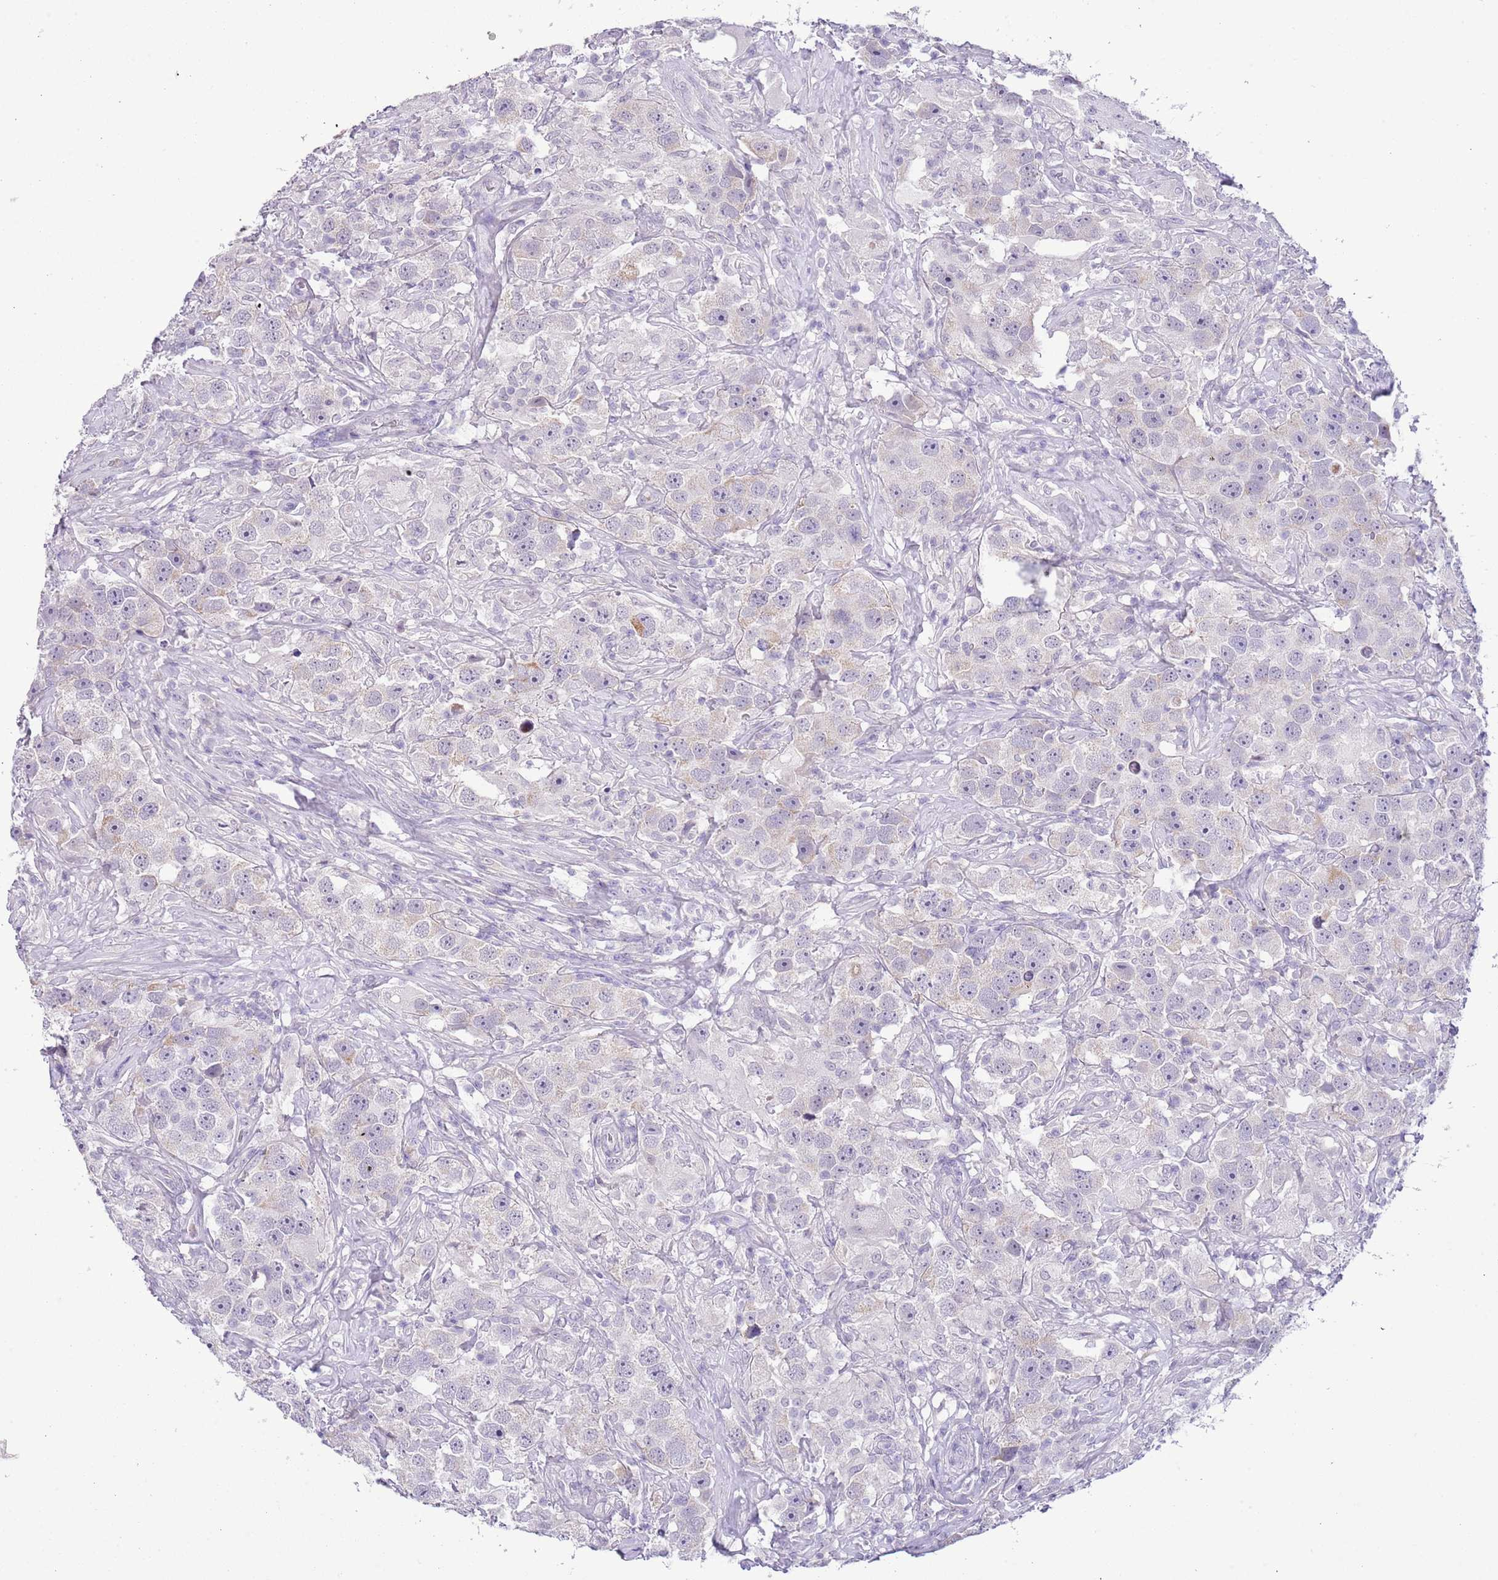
{"staining": {"intensity": "moderate", "quantity": "<25%", "location": "cytoplasmic/membranous"}, "tissue": "testis cancer", "cell_type": "Tumor cells", "image_type": "cancer", "snomed": [{"axis": "morphology", "description": "Seminoma, NOS"}, {"axis": "topography", "description": "Testis"}], "caption": "Immunohistochemical staining of testis cancer (seminoma) exhibits low levels of moderate cytoplasmic/membranous expression in approximately <25% of tumor cells. (DAB (3,3'-diaminobenzidine) = brown stain, brightfield microscopy at high magnification).", "gene": "MIDN", "patient": {"sex": "male", "age": 49}}